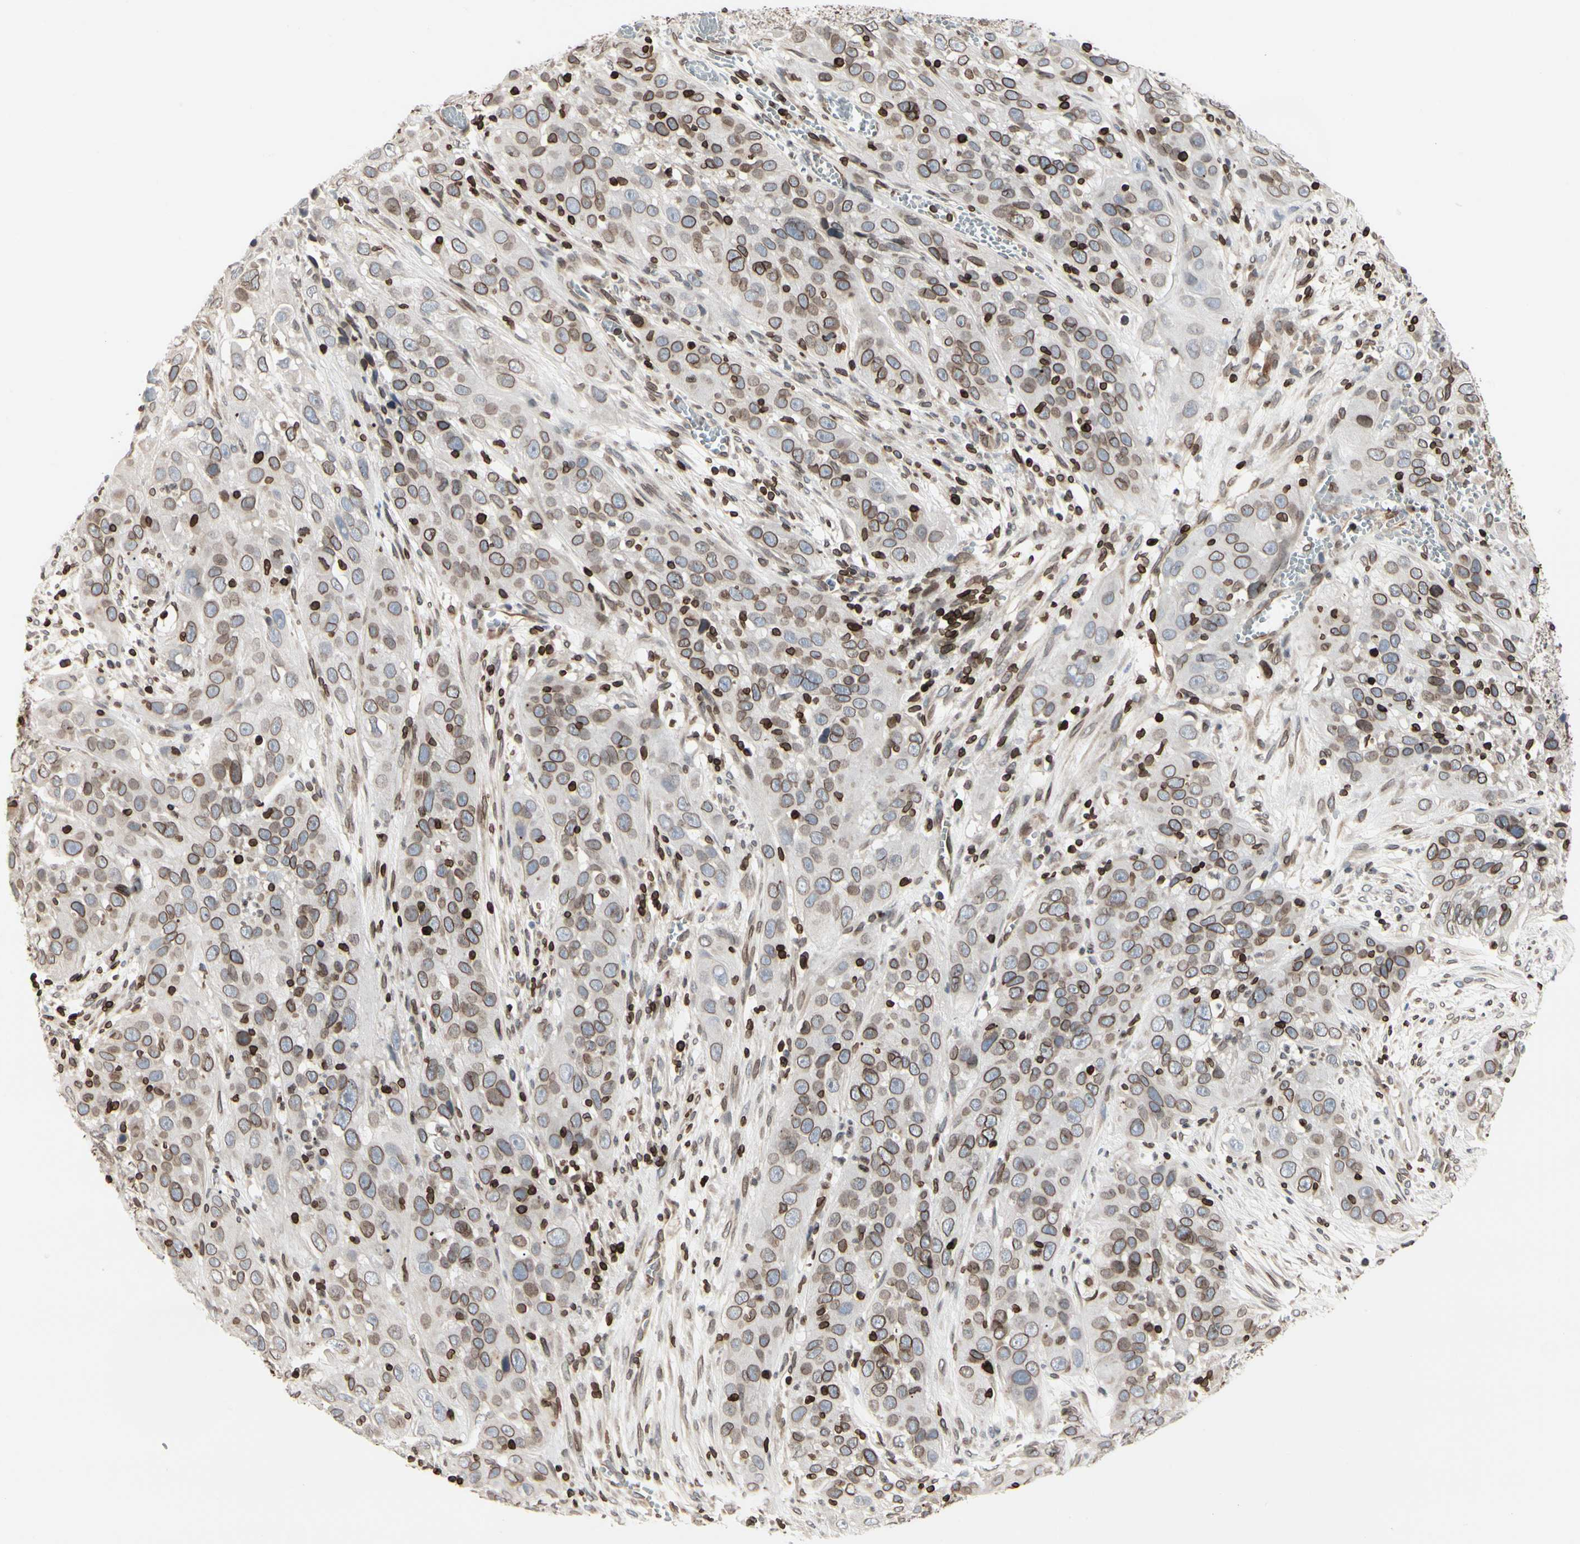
{"staining": {"intensity": "moderate", "quantity": ">75%", "location": "cytoplasmic/membranous,nuclear"}, "tissue": "cervical cancer", "cell_type": "Tumor cells", "image_type": "cancer", "snomed": [{"axis": "morphology", "description": "Squamous cell carcinoma, NOS"}, {"axis": "topography", "description": "Cervix"}], "caption": "Moderate cytoplasmic/membranous and nuclear staining for a protein is present in about >75% of tumor cells of cervical squamous cell carcinoma using immunohistochemistry.", "gene": "TMPO", "patient": {"sex": "female", "age": 32}}